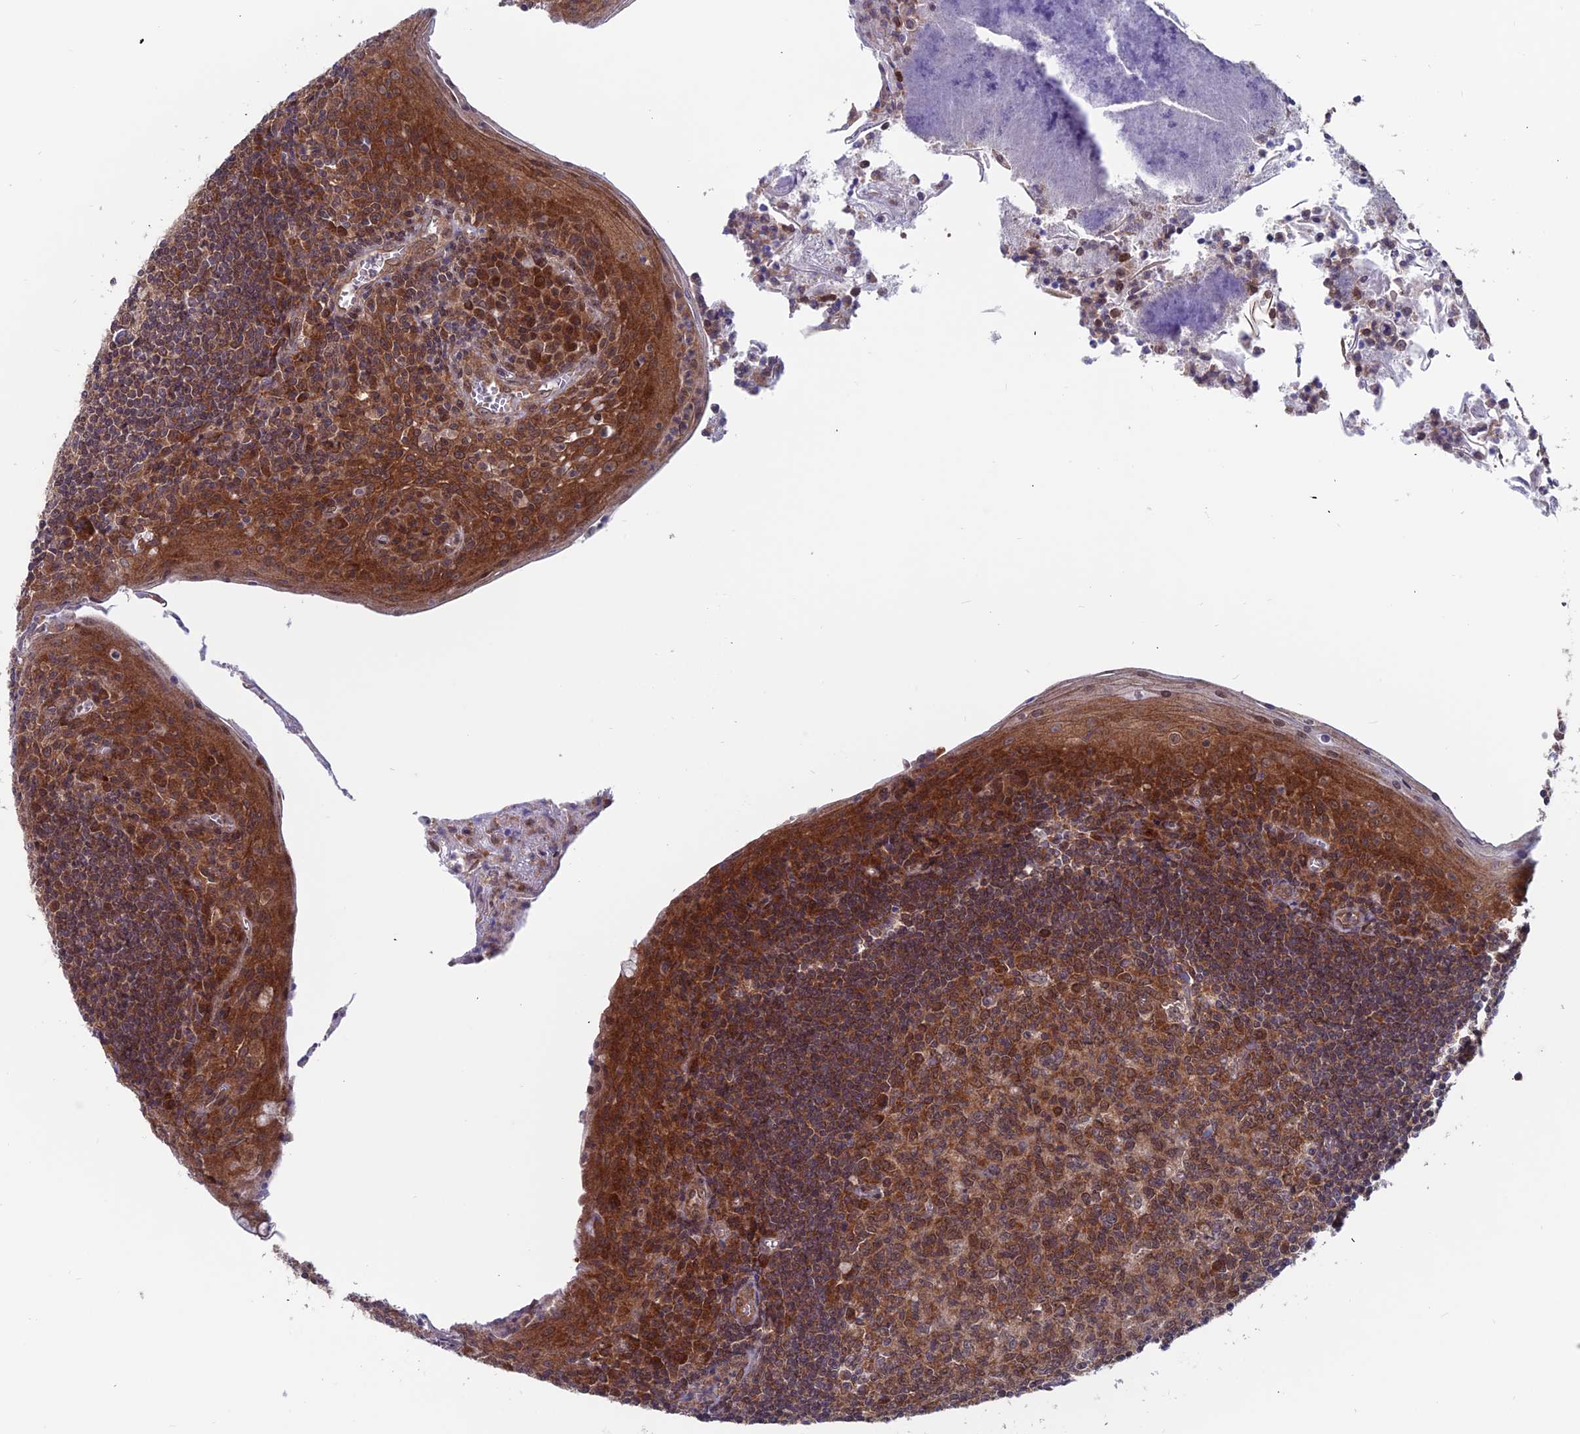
{"staining": {"intensity": "strong", "quantity": ">75%", "location": "cytoplasmic/membranous,nuclear"}, "tissue": "tonsil", "cell_type": "Germinal center cells", "image_type": "normal", "snomed": [{"axis": "morphology", "description": "Normal tissue, NOS"}, {"axis": "topography", "description": "Tonsil"}], "caption": "Immunohistochemical staining of normal human tonsil displays >75% levels of strong cytoplasmic/membranous,nuclear protein positivity in approximately >75% of germinal center cells.", "gene": "IGBP1", "patient": {"sex": "male", "age": 27}}